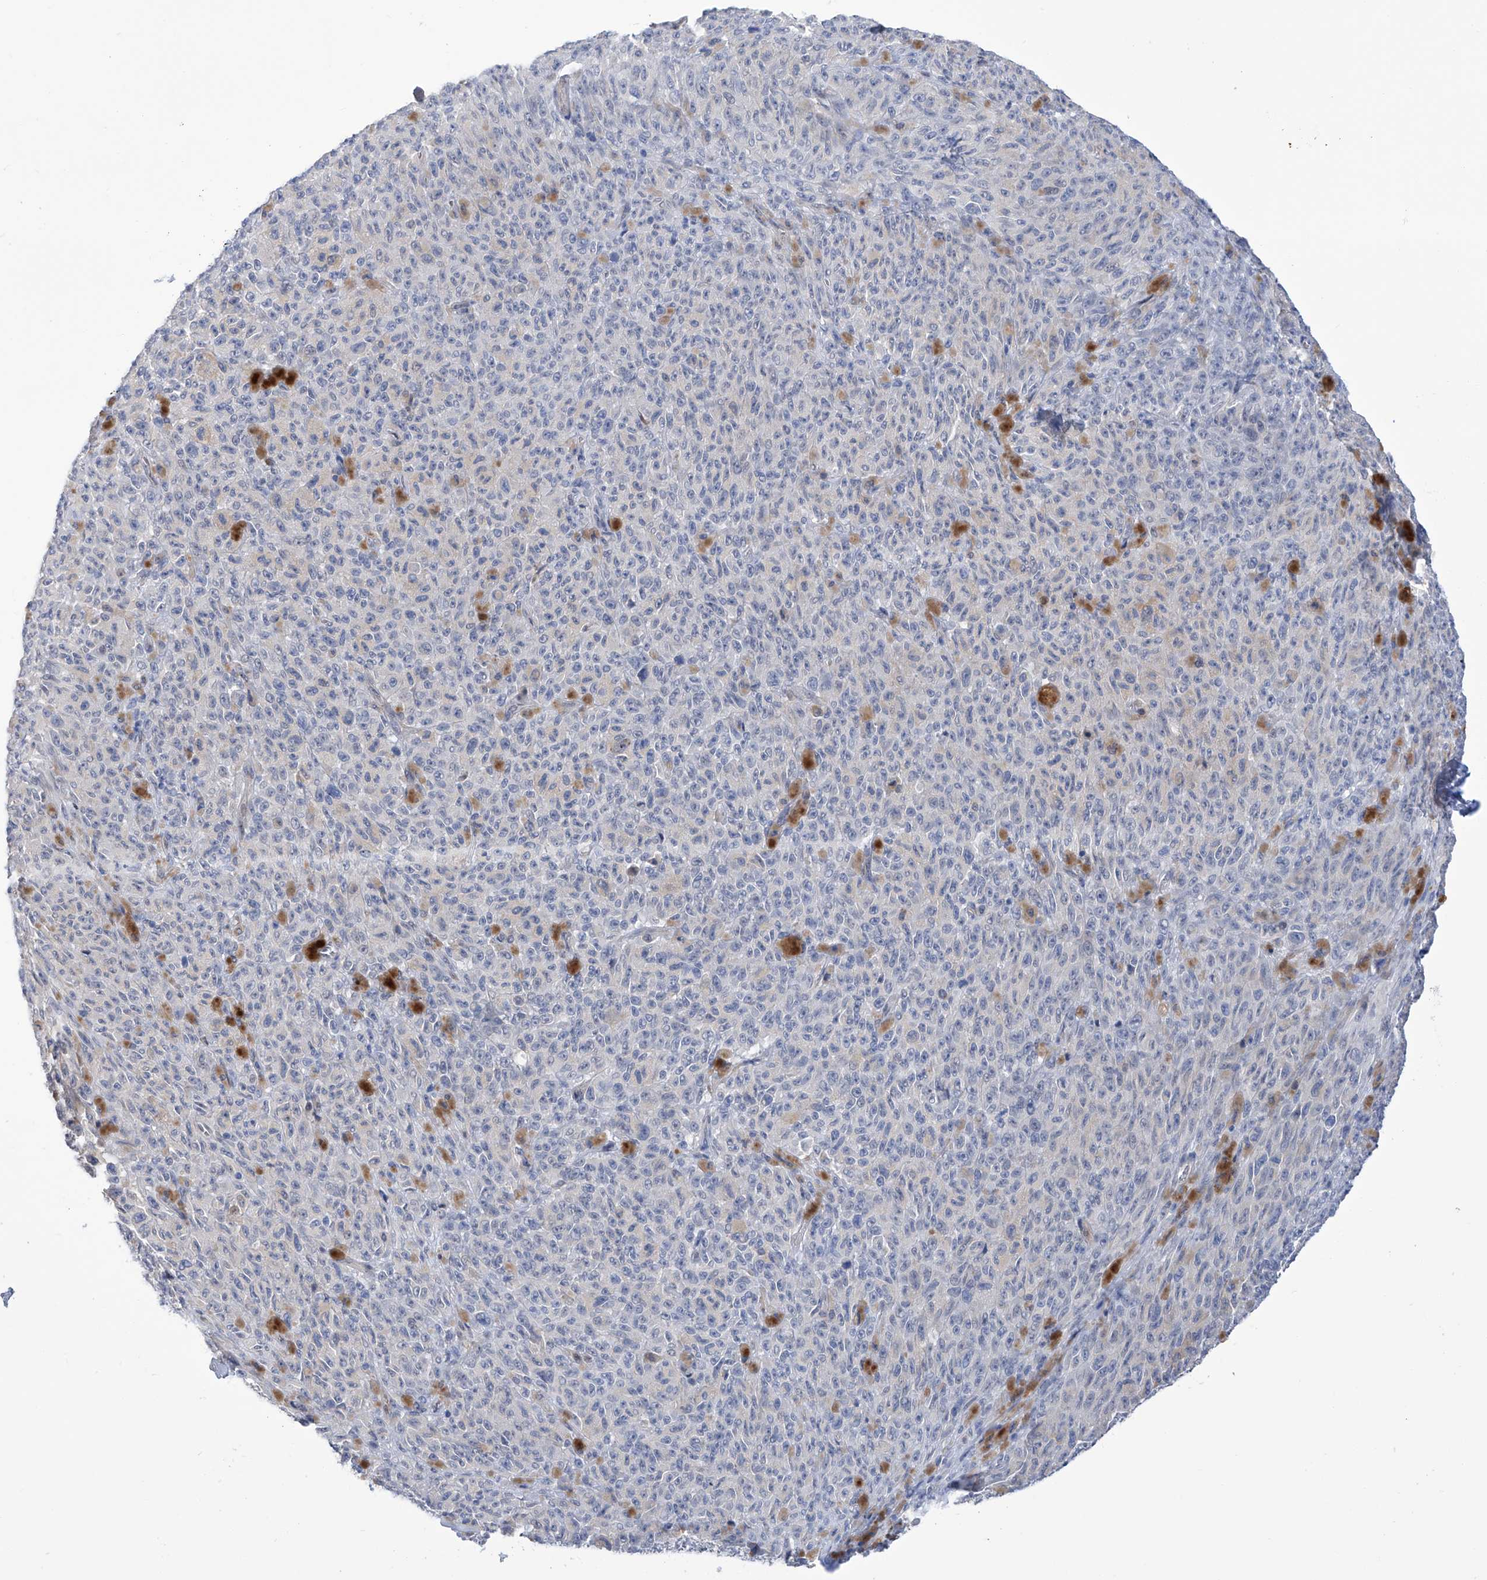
{"staining": {"intensity": "negative", "quantity": "none", "location": "none"}, "tissue": "melanoma", "cell_type": "Tumor cells", "image_type": "cancer", "snomed": [{"axis": "morphology", "description": "Malignant melanoma, NOS"}, {"axis": "topography", "description": "Skin"}], "caption": "Protein analysis of melanoma displays no significant positivity in tumor cells.", "gene": "PGM3", "patient": {"sex": "female", "age": 82}}